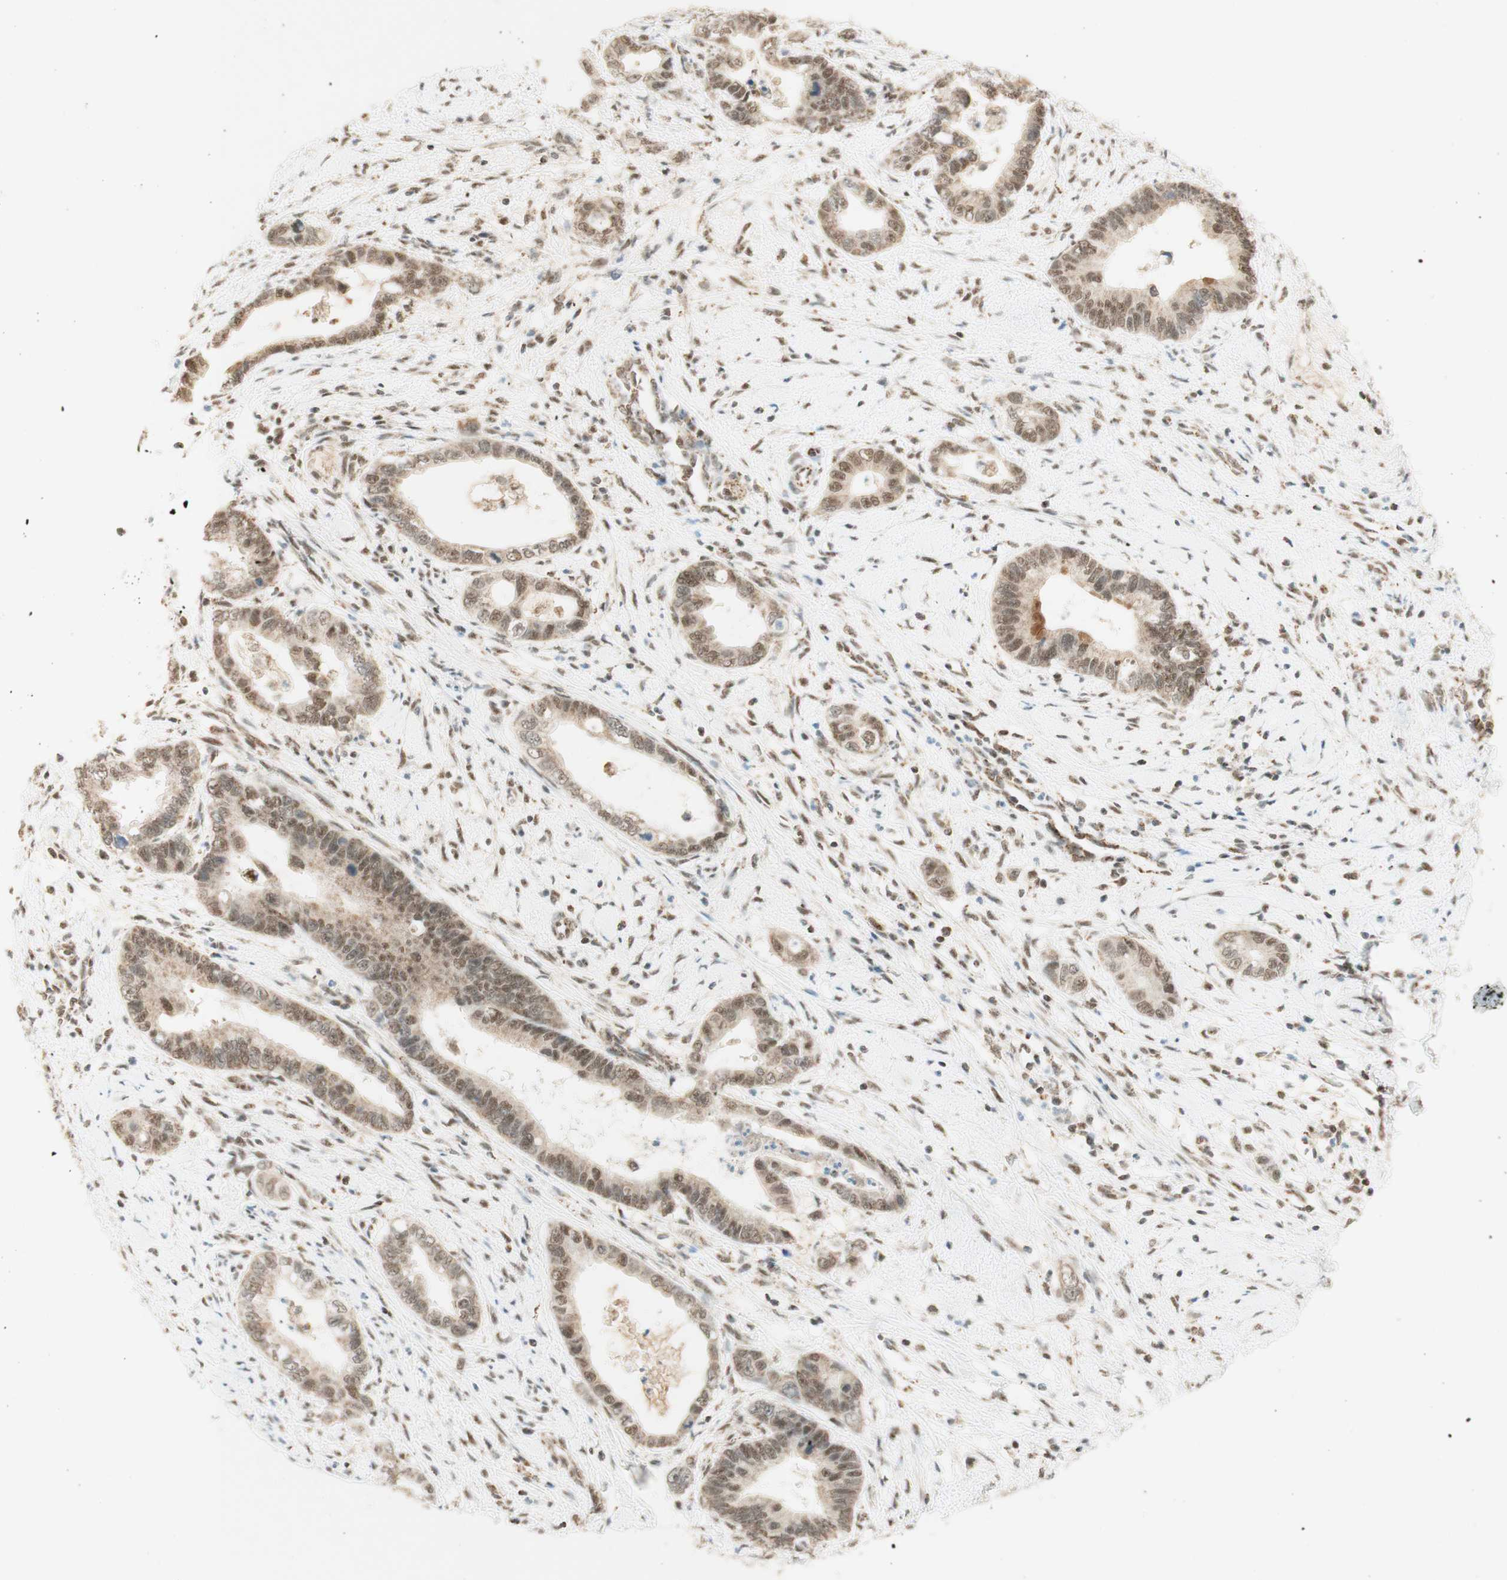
{"staining": {"intensity": "moderate", "quantity": ">75%", "location": "cytoplasmic/membranous,nuclear"}, "tissue": "cervical cancer", "cell_type": "Tumor cells", "image_type": "cancer", "snomed": [{"axis": "morphology", "description": "Adenocarcinoma, NOS"}, {"axis": "topography", "description": "Cervix"}], "caption": "Cervical cancer (adenocarcinoma) stained for a protein reveals moderate cytoplasmic/membranous and nuclear positivity in tumor cells.", "gene": "ZNF782", "patient": {"sex": "female", "age": 44}}